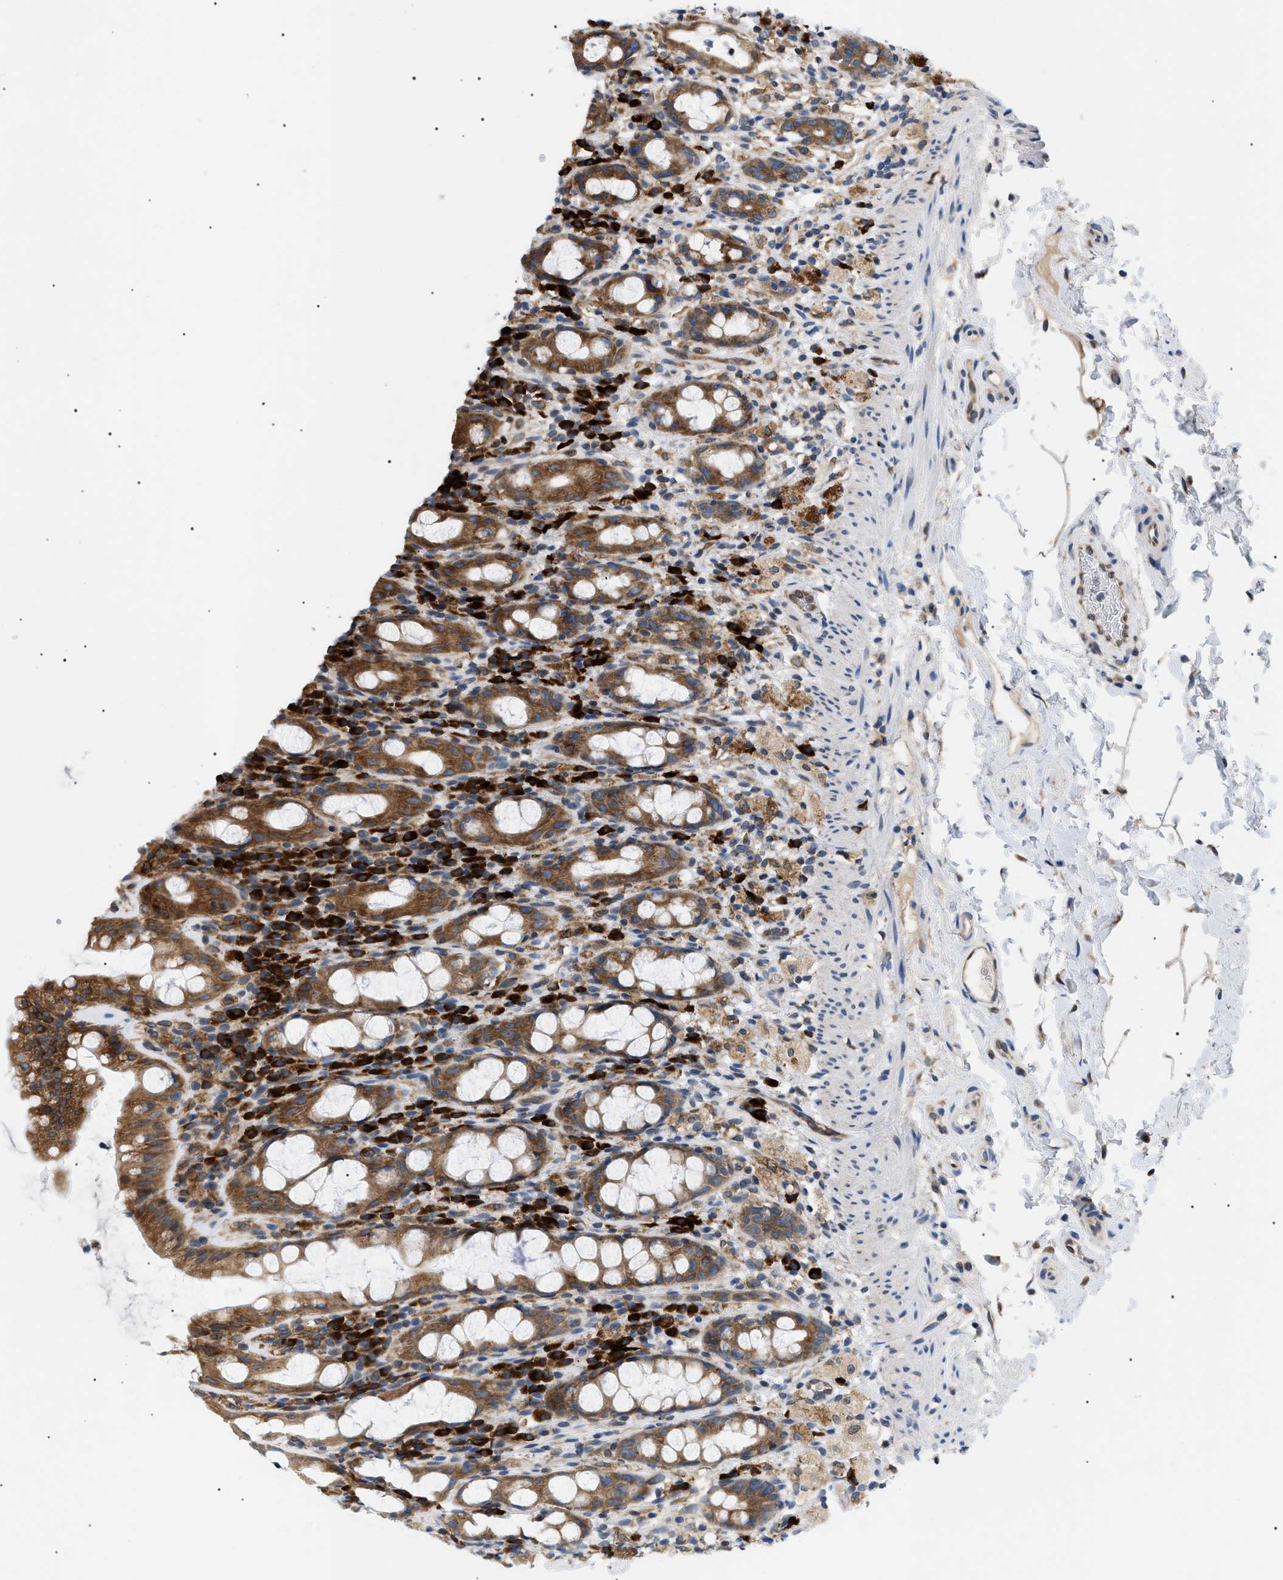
{"staining": {"intensity": "moderate", "quantity": ">75%", "location": "cytoplasmic/membranous"}, "tissue": "rectum", "cell_type": "Glandular cells", "image_type": "normal", "snomed": [{"axis": "morphology", "description": "Normal tissue, NOS"}, {"axis": "topography", "description": "Rectum"}], "caption": "Unremarkable rectum displays moderate cytoplasmic/membranous positivity in approximately >75% of glandular cells The staining is performed using DAB (3,3'-diaminobenzidine) brown chromogen to label protein expression. The nuclei are counter-stained blue using hematoxylin..", "gene": "DERL1", "patient": {"sex": "male", "age": 44}}